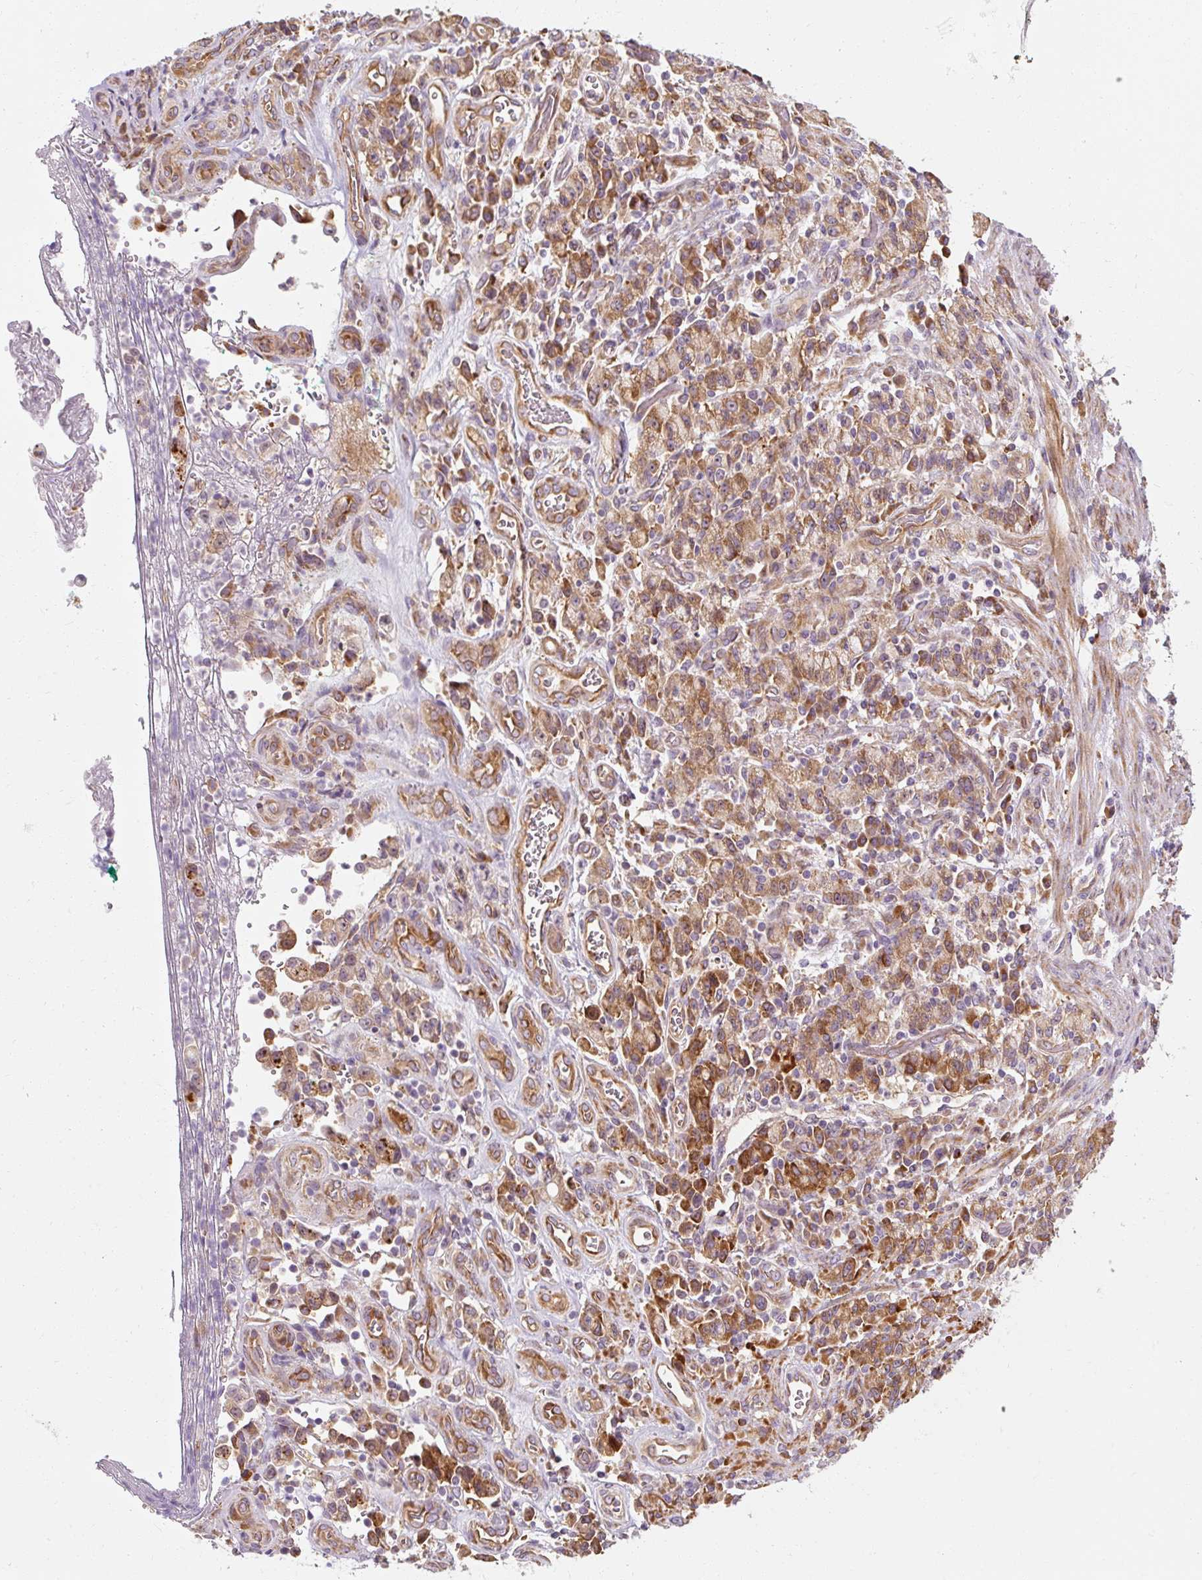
{"staining": {"intensity": "strong", "quantity": ">75%", "location": "cytoplasmic/membranous"}, "tissue": "stomach cancer", "cell_type": "Tumor cells", "image_type": "cancer", "snomed": [{"axis": "morphology", "description": "Adenocarcinoma, NOS"}, {"axis": "topography", "description": "Stomach"}], "caption": "Brown immunohistochemical staining in stomach cancer (adenocarcinoma) shows strong cytoplasmic/membranous staining in about >75% of tumor cells. (DAB (3,3'-diaminobenzidine) = brown stain, brightfield microscopy at high magnification).", "gene": "TBC1D4", "patient": {"sex": "male", "age": 77}}